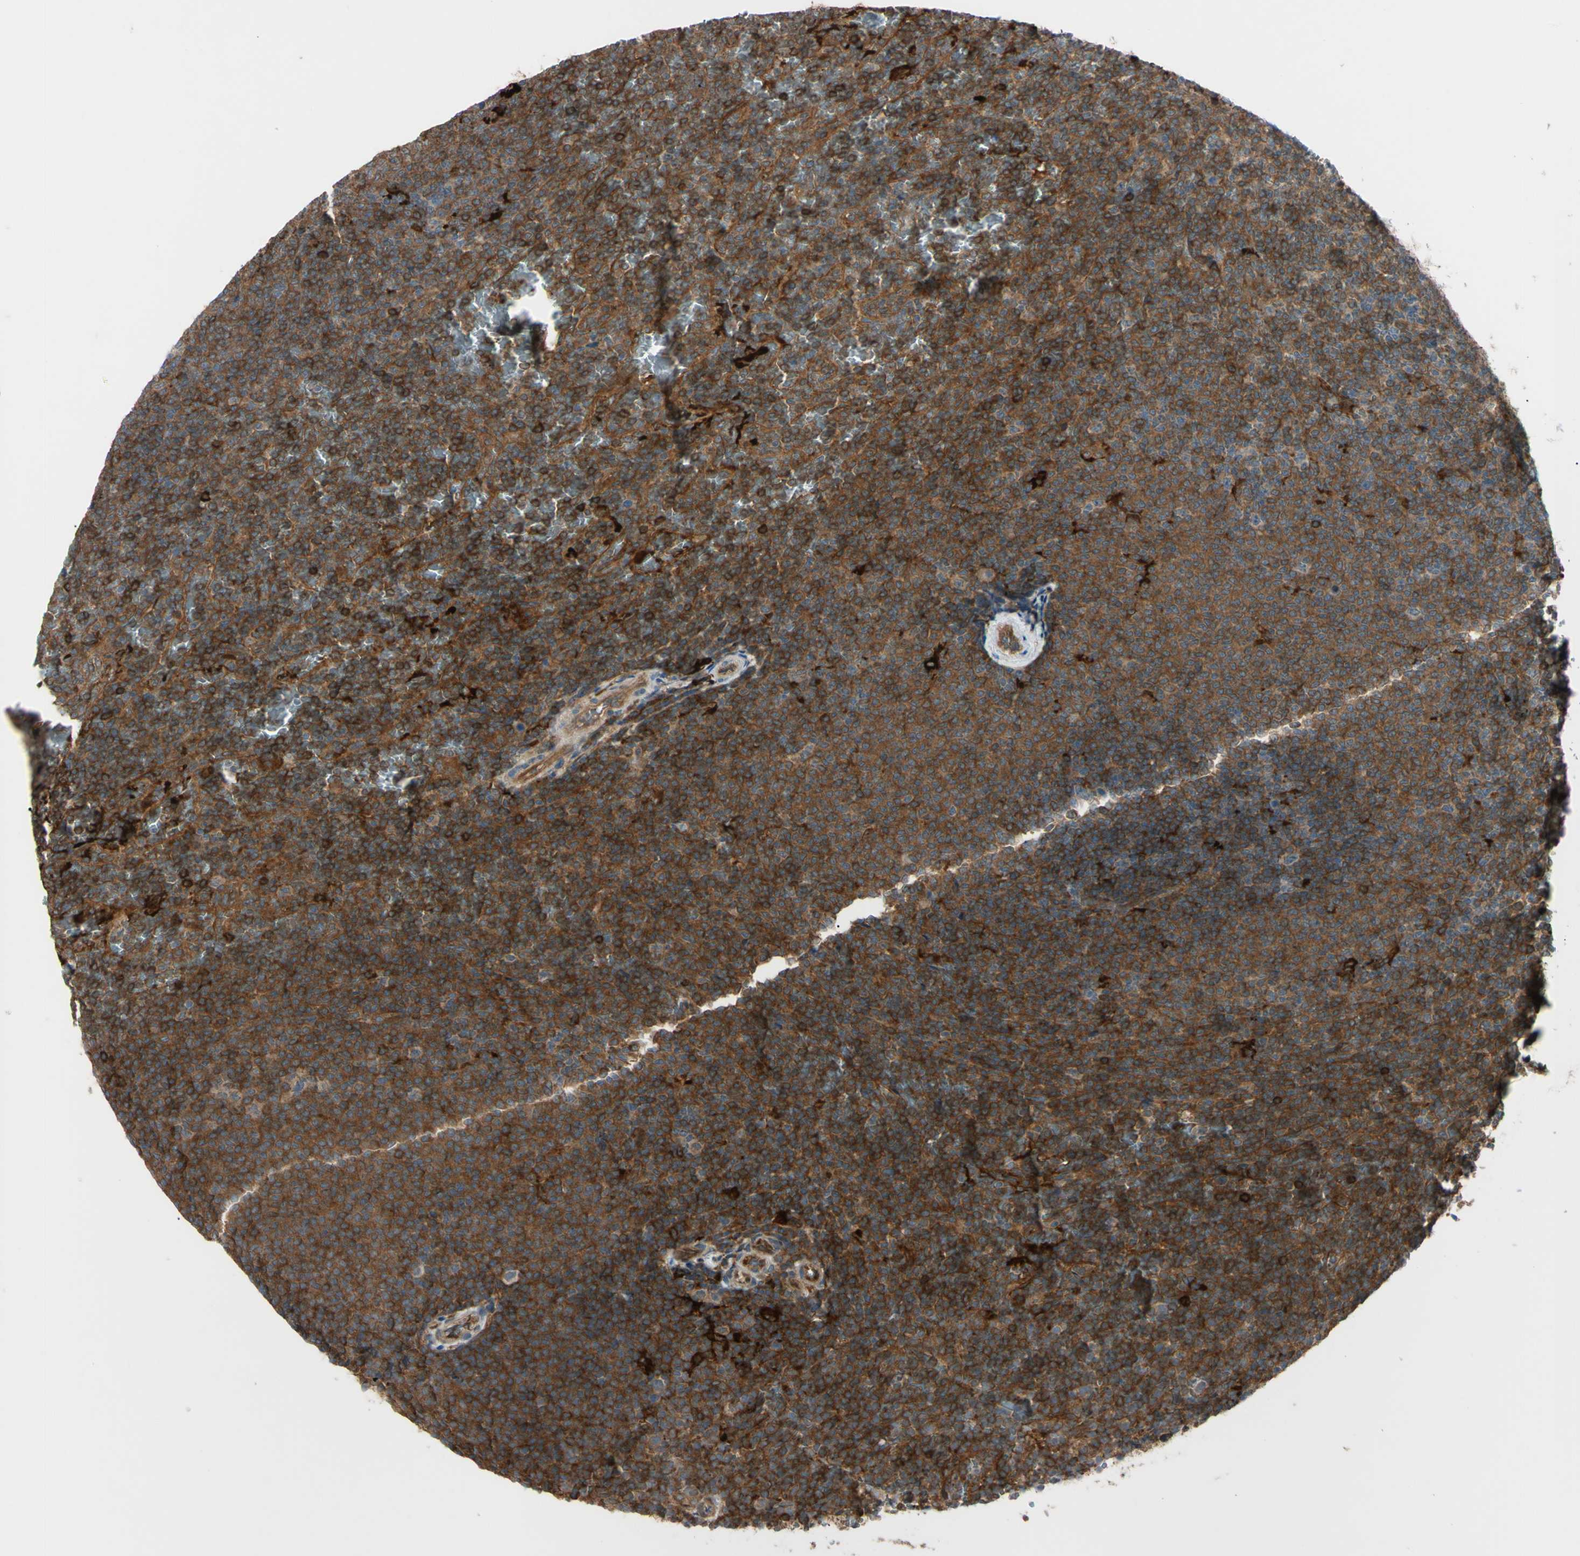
{"staining": {"intensity": "strong", "quantity": ">75%", "location": "cytoplasmic/membranous"}, "tissue": "lymphoma", "cell_type": "Tumor cells", "image_type": "cancer", "snomed": [{"axis": "morphology", "description": "Malignant lymphoma, non-Hodgkin's type, Low grade"}, {"axis": "topography", "description": "Spleen"}], "caption": "This is an image of immunohistochemistry (IHC) staining of lymphoma, which shows strong staining in the cytoplasmic/membranous of tumor cells.", "gene": "PTPN12", "patient": {"sex": "female", "age": 77}}